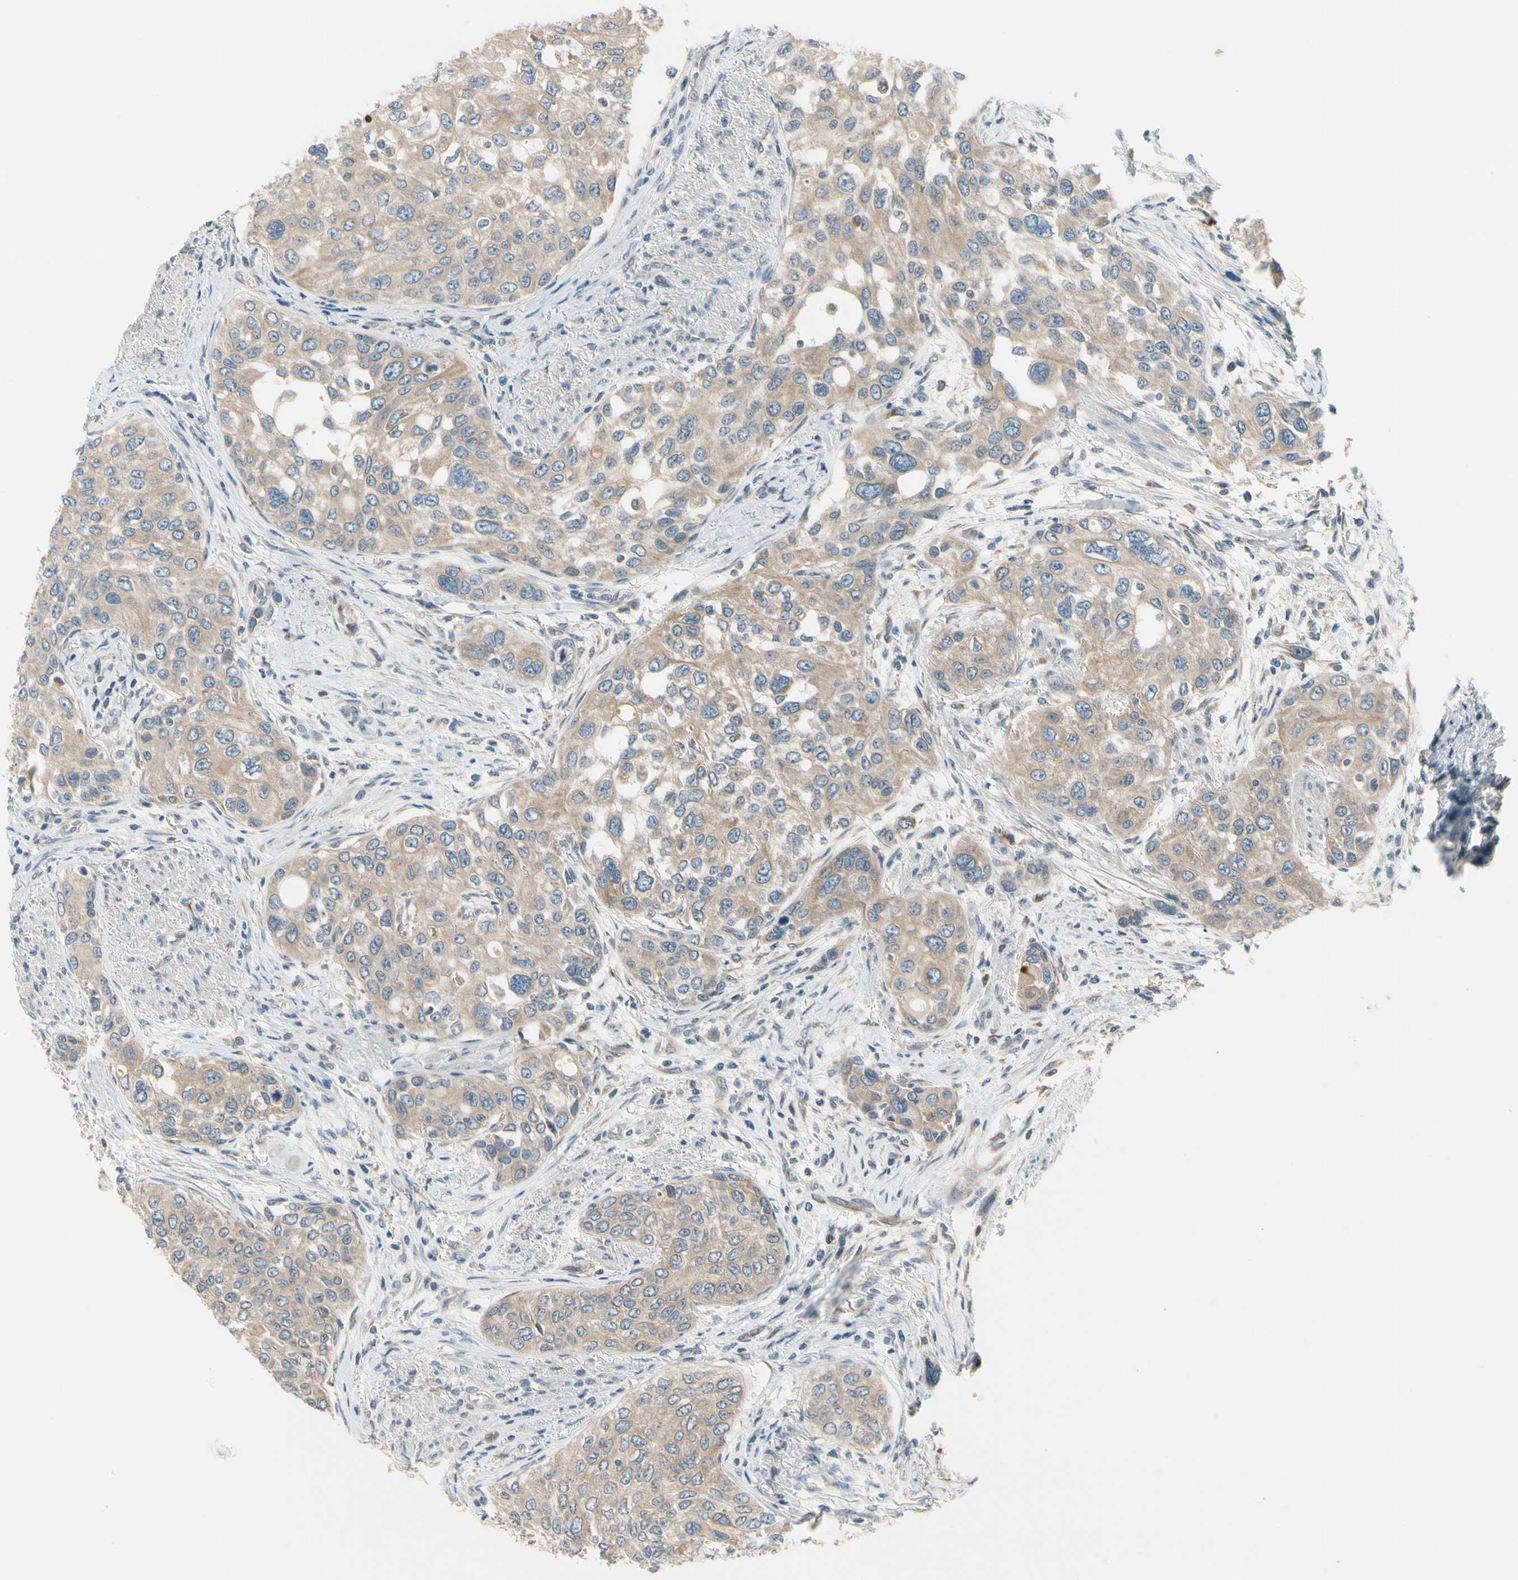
{"staining": {"intensity": "weak", "quantity": ">75%", "location": "cytoplasmic/membranous"}, "tissue": "urothelial cancer", "cell_type": "Tumor cells", "image_type": "cancer", "snomed": [{"axis": "morphology", "description": "Urothelial carcinoma, High grade"}, {"axis": "topography", "description": "Urinary bladder"}], "caption": "A high-resolution histopathology image shows IHC staining of urothelial carcinoma (high-grade), which displays weak cytoplasmic/membranous positivity in approximately >75% of tumor cells.", "gene": "BNIP1", "patient": {"sex": "female", "age": 56}}